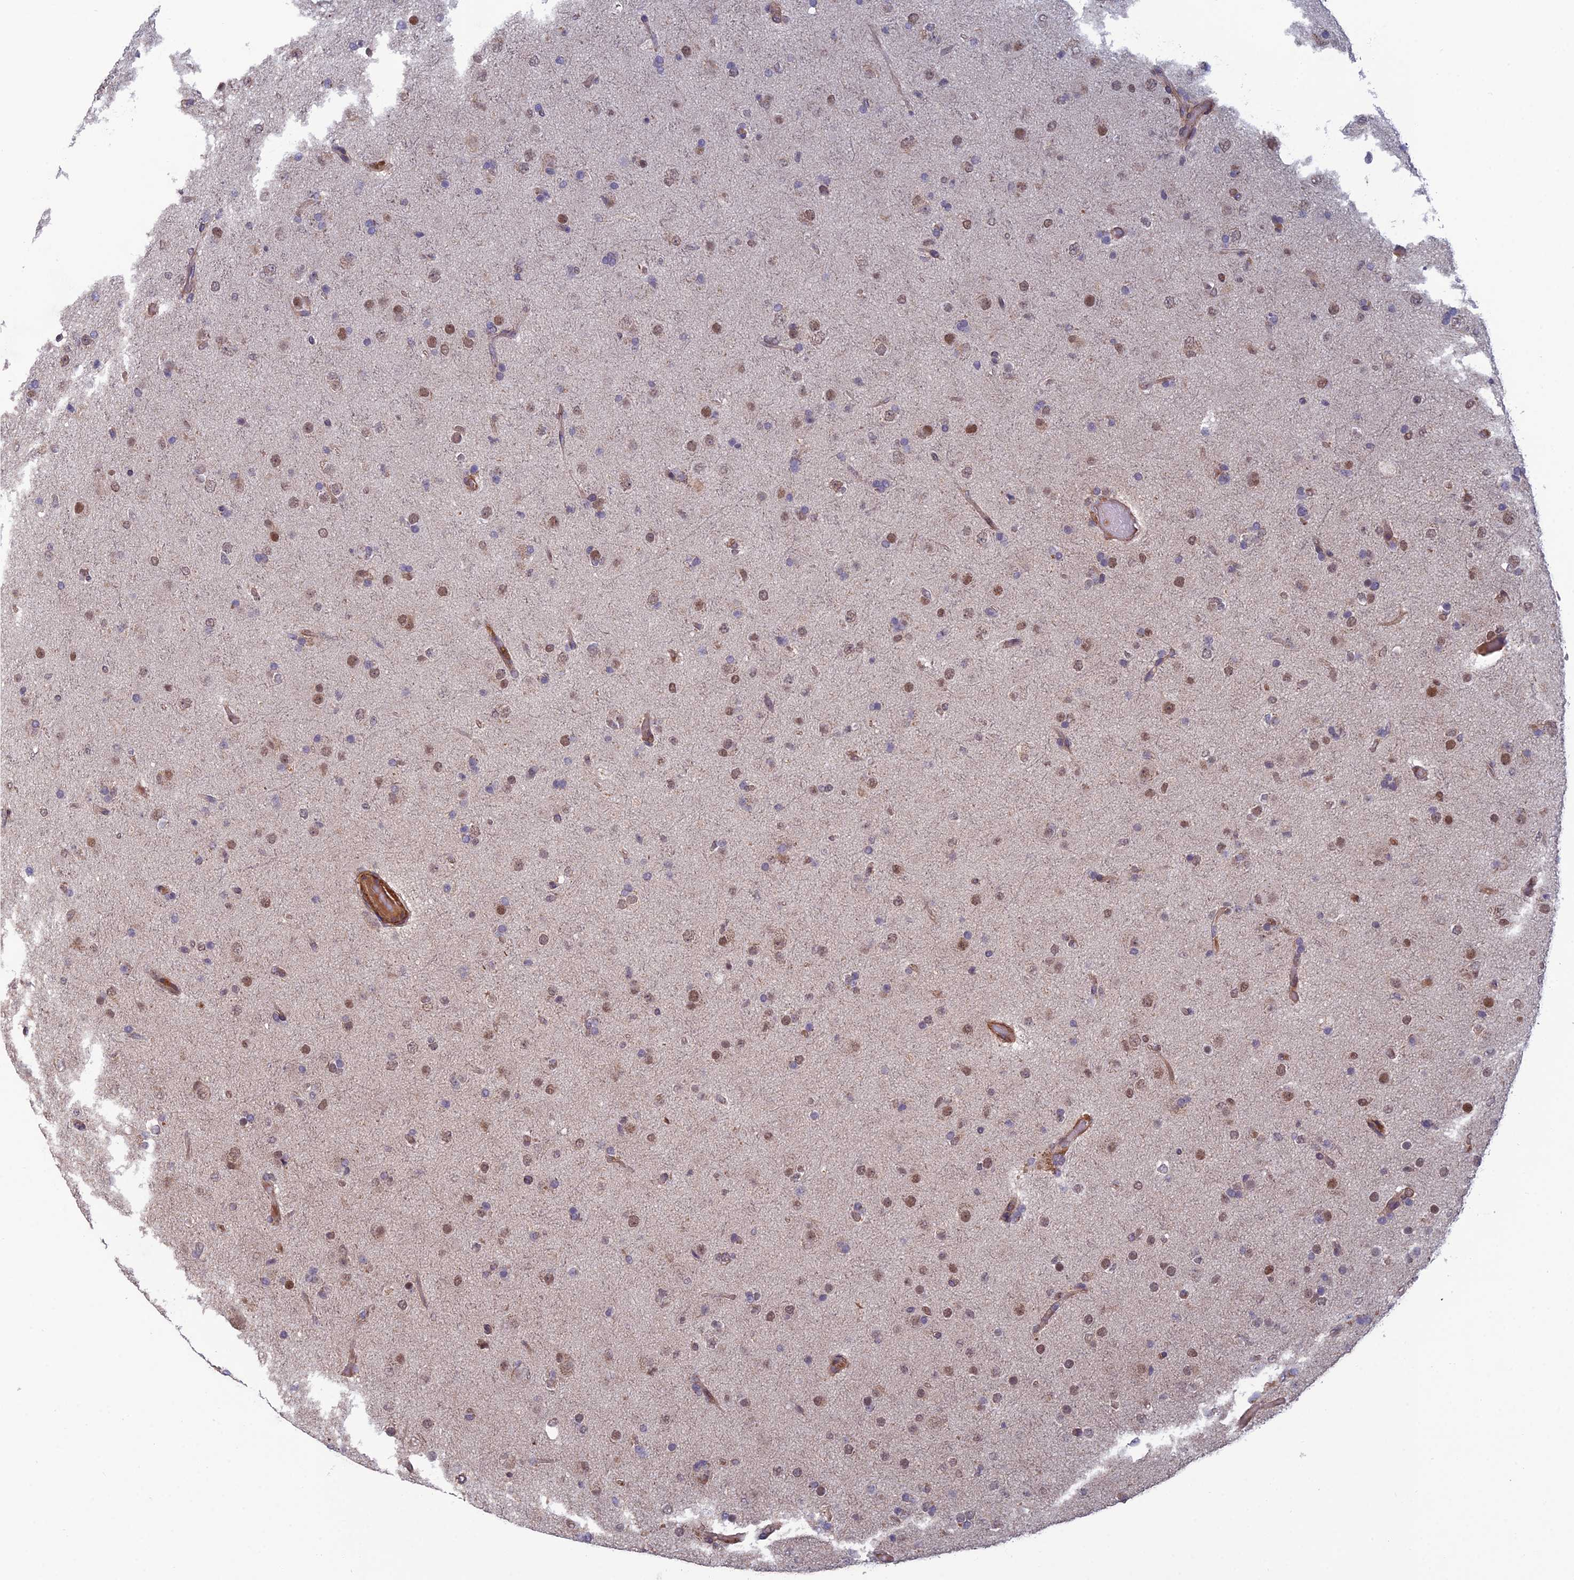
{"staining": {"intensity": "moderate", "quantity": "25%-75%", "location": "nuclear"}, "tissue": "glioma", "cell_type": "Tumor cells", "image_type": "cancer", "snomed": [{"axis": "morphology", "description": "Glioma, malignant, Low grade"}, {"axis": "topography", "description": "Brain"}], "caption": "Tumor cells reveal medium levels of moderate nuclear expression in about 25%-75% of cells in glioma.", "gene": "CCDC183", "patient": {"sex": "male", "age": 65}}